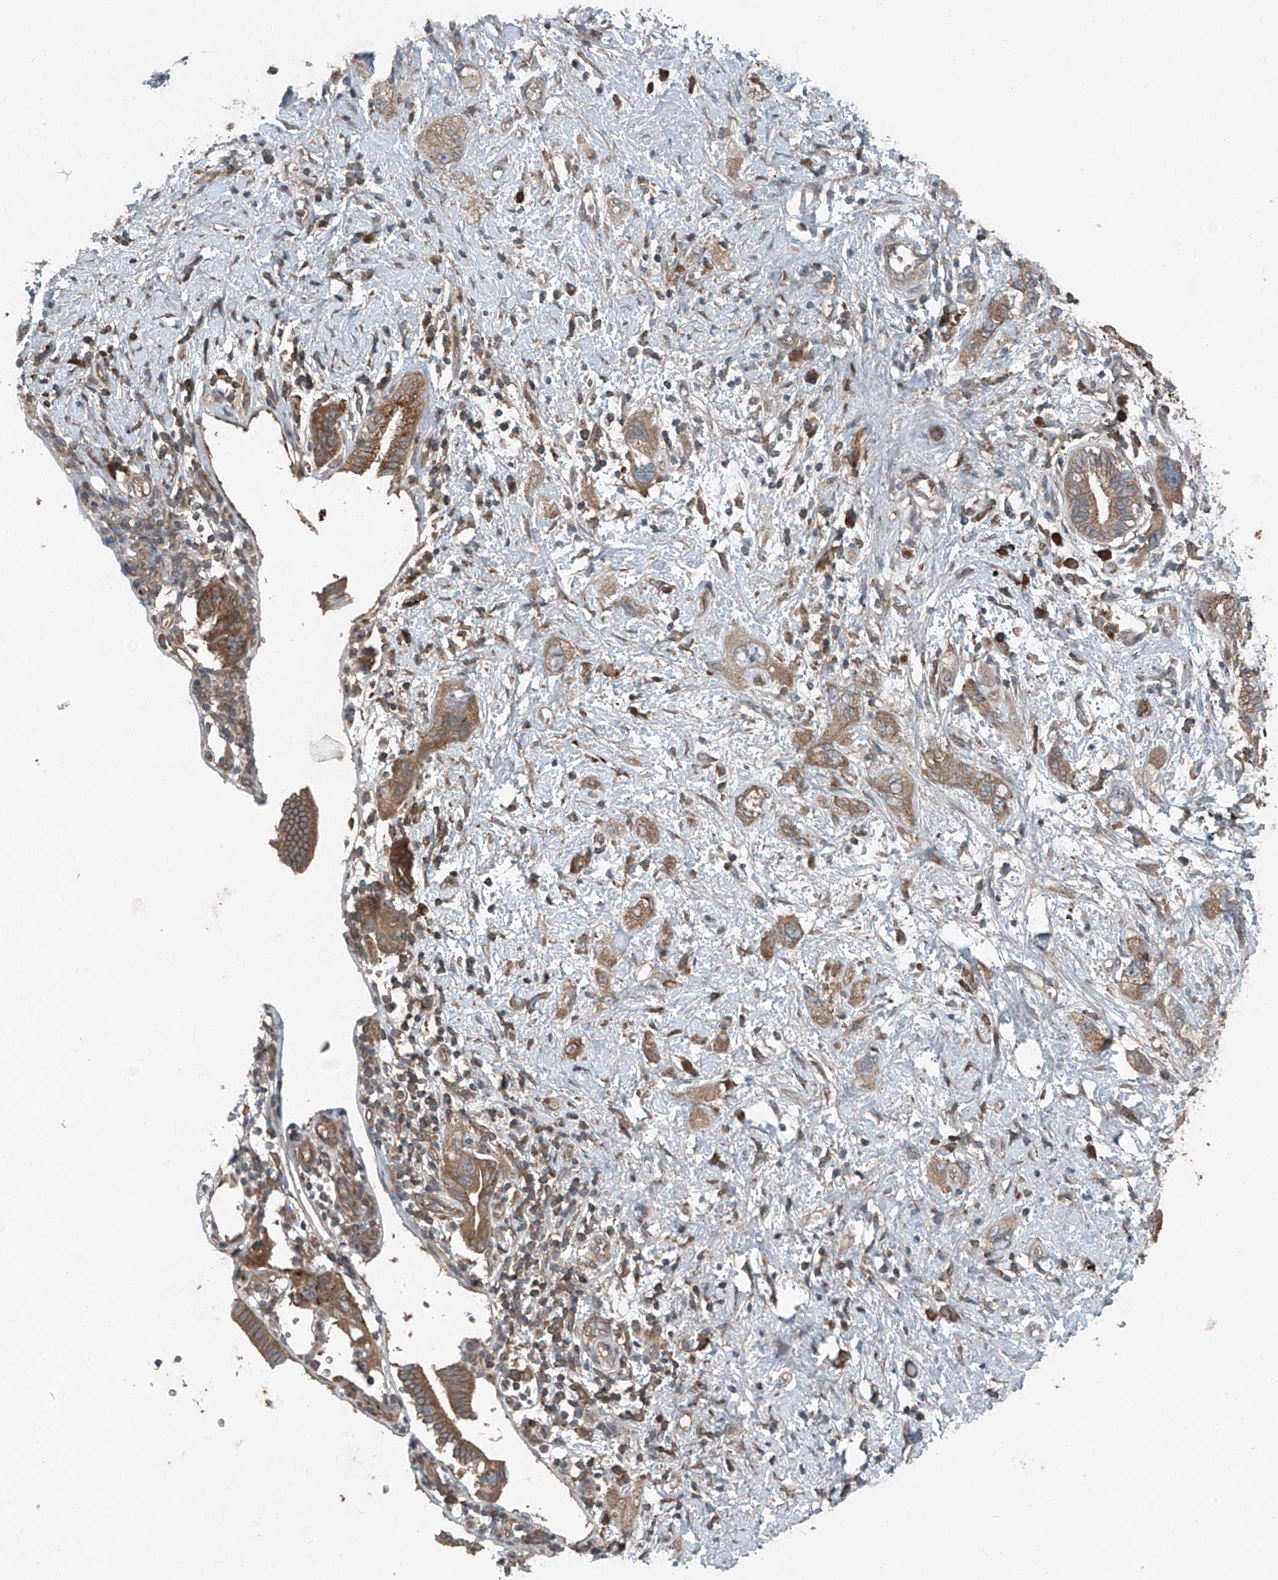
{"staining": {"intensity": "moderate", "quantity": ">75%", "location": "cytoplasmic/membranous"}, "tissue": "pancreatic cancer", "cell_type": "Tumor cells", "image_type": "cancer", "snomed": [{"axis": "morphology", "description": "Adenocarcinoma, NOS"}, {"axis": "topography", "description": "Pancreas"}], "caption": "Moderate cytoplasmic/membranous expression for a protein is identified in approximately >75% of tumor cells of adenocarcinoma (pancreatic) using immunohistochemistry (IHC).", "gene": "FOXRED2", "patient": {"sex": "female", "age": 73}}